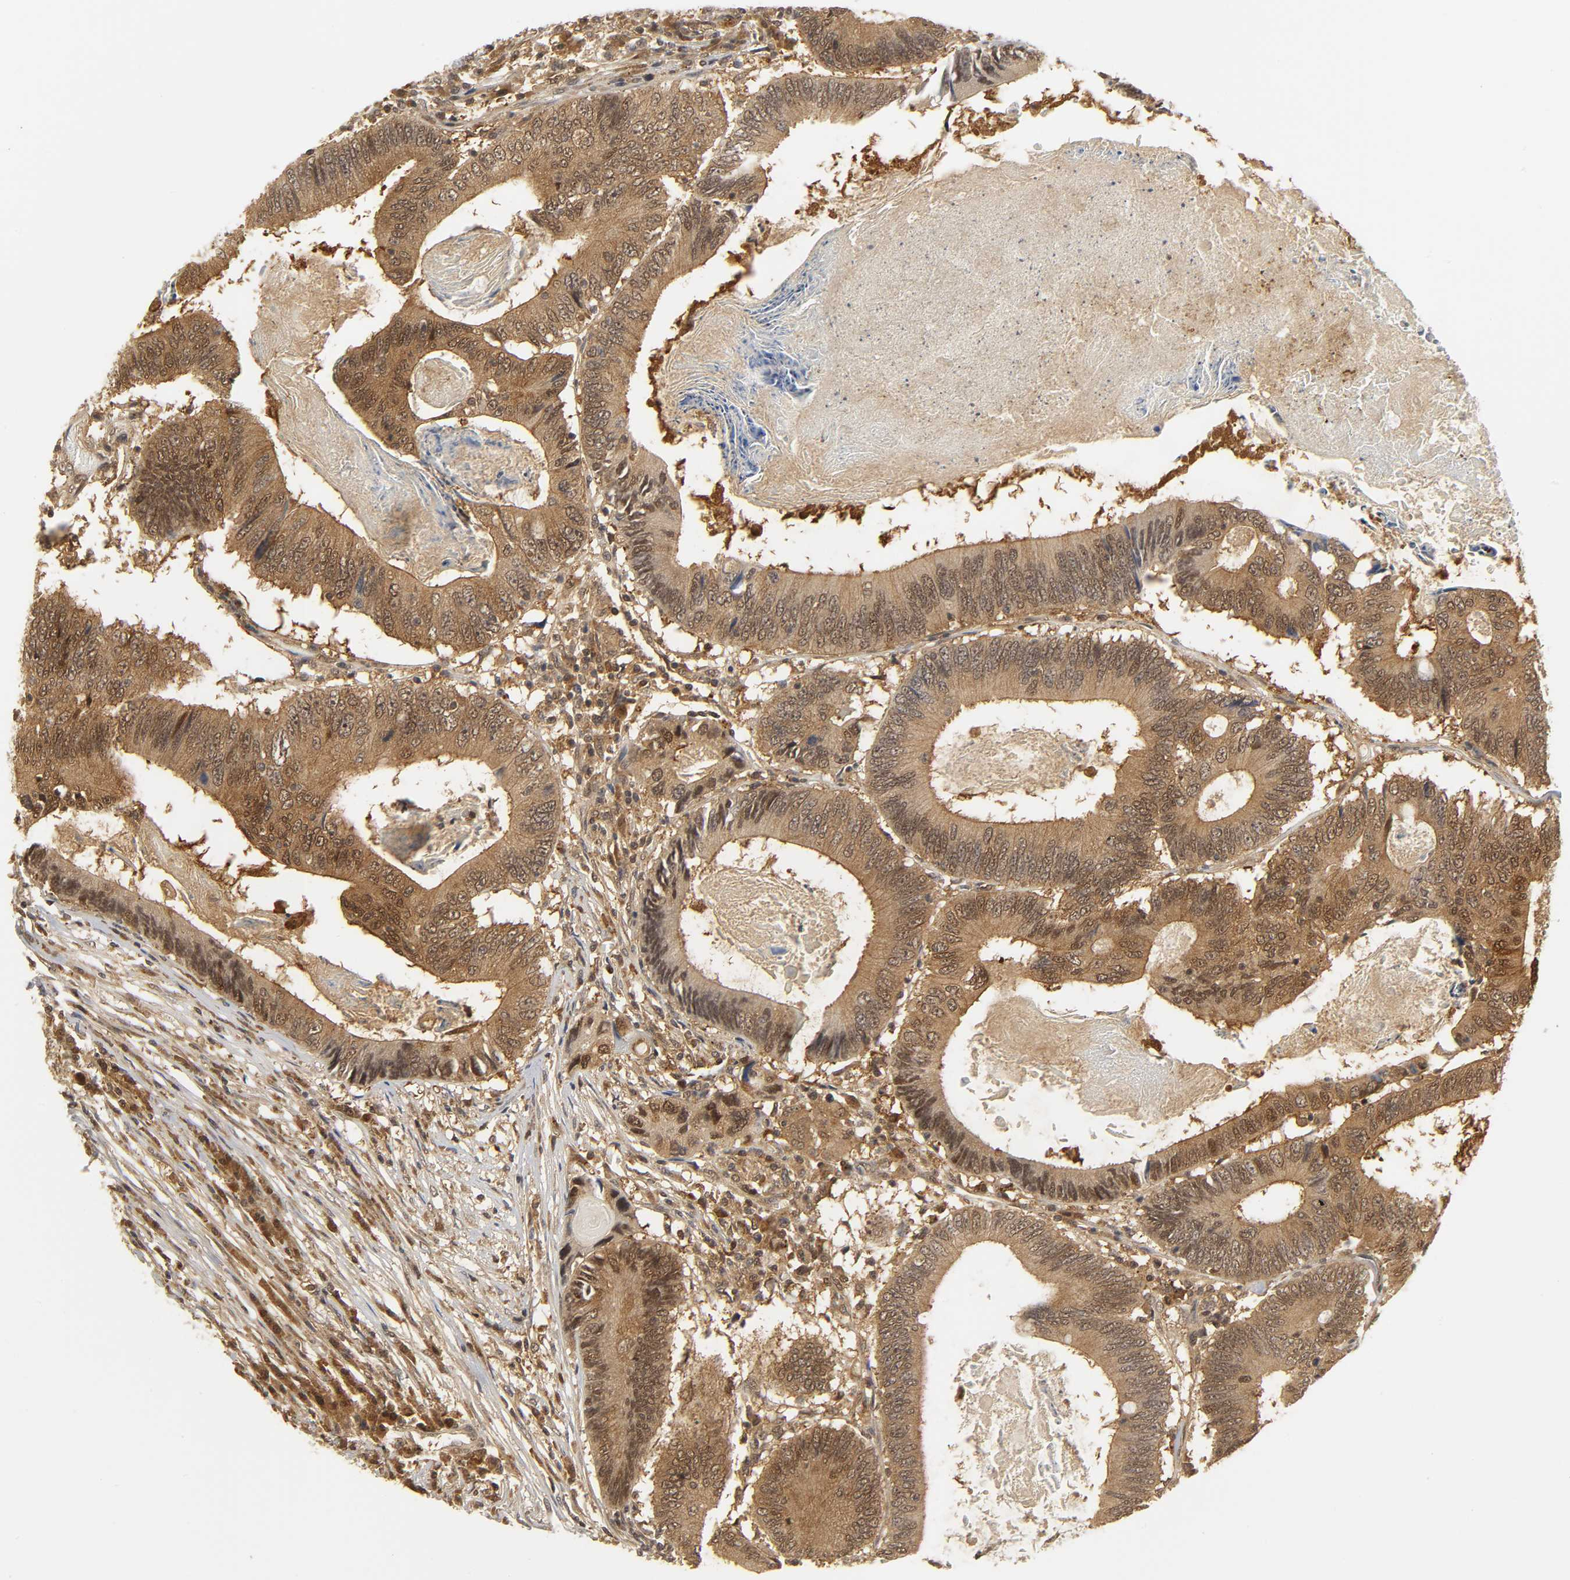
{"staining": {"intensity": "moderate", "quantity": ">75%", "location": "cytoplasmic/membranous,nuclear"}, "tissue": "colorectal cancer", "cell_type": "Tumor cells", "image_type": "cancer", "snomed": [{"axis": "morphology", "description": "Adenocarcinoma, NOS"}, {"axis": "topography", "description": "Colon"}], "caption": "Colorectal cancer (adenocarcinoma) was stained to show a protein in brown. There is medium levels of moderate cytoplasmic/membranous and nuclear staining in approximately >75% of tumor cells.", "gene": "PARK7", "patient": {"sex": "female", "age": 78}}